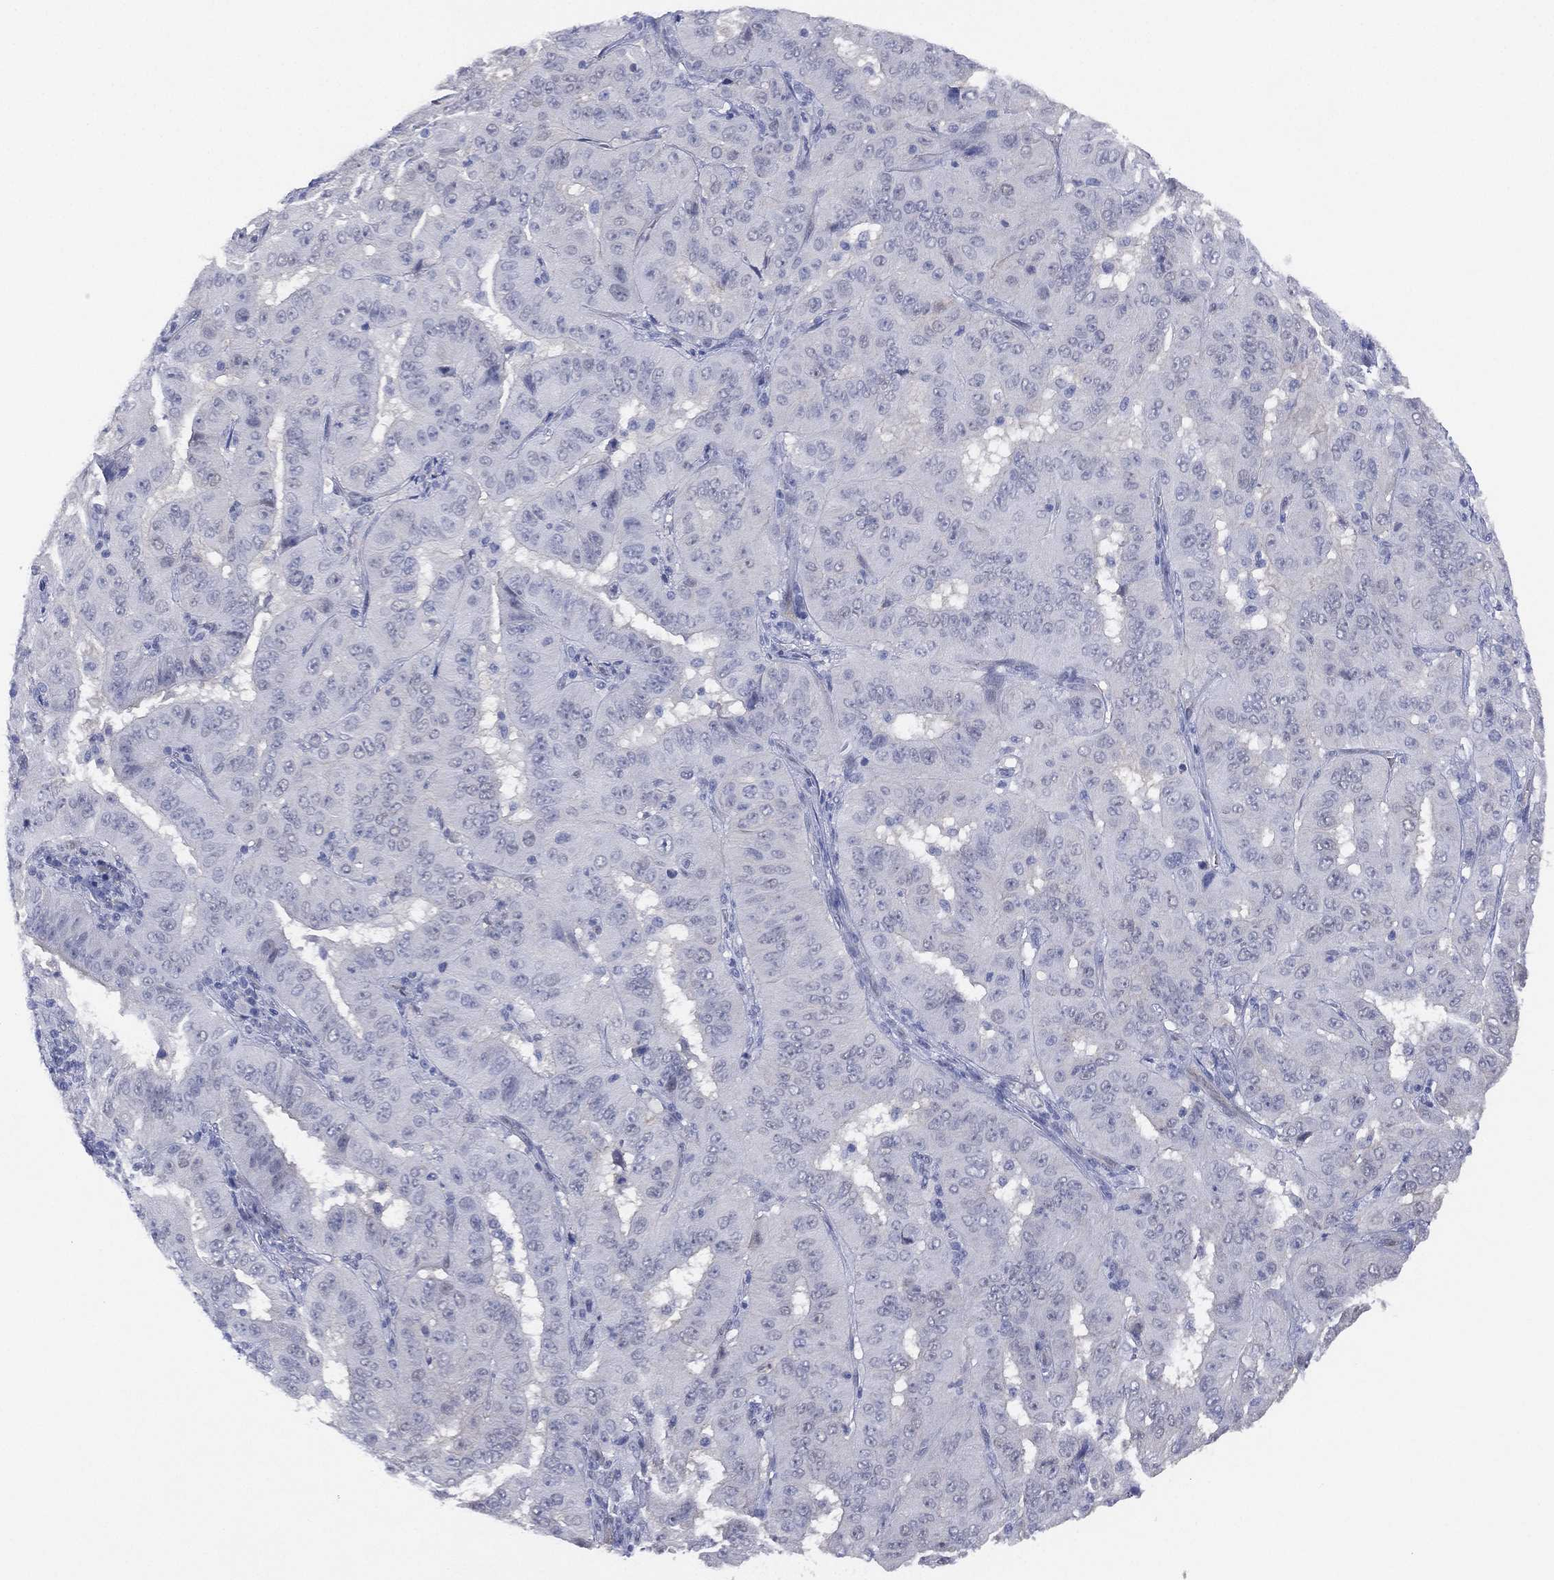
{"staining": {"intensity": "negative", "quantity": "none", "location": "none"}, "tissue": "pancreatic cancer", "cell_type": "Tumor cells", "image_type": "cancer", "snomed": [{"axis": "morphology", "description": "Adenocarcinoma, NOS"}, {"axis": "topography", "description": "Pancreas"}], "caption": "Tumor cells show no significant protein staining in pancreatic cancer. (IHC, brightfield microscopy, high magnification).", "gene": "DDAH1", "patient": {"sex": "male", "age": 63}}